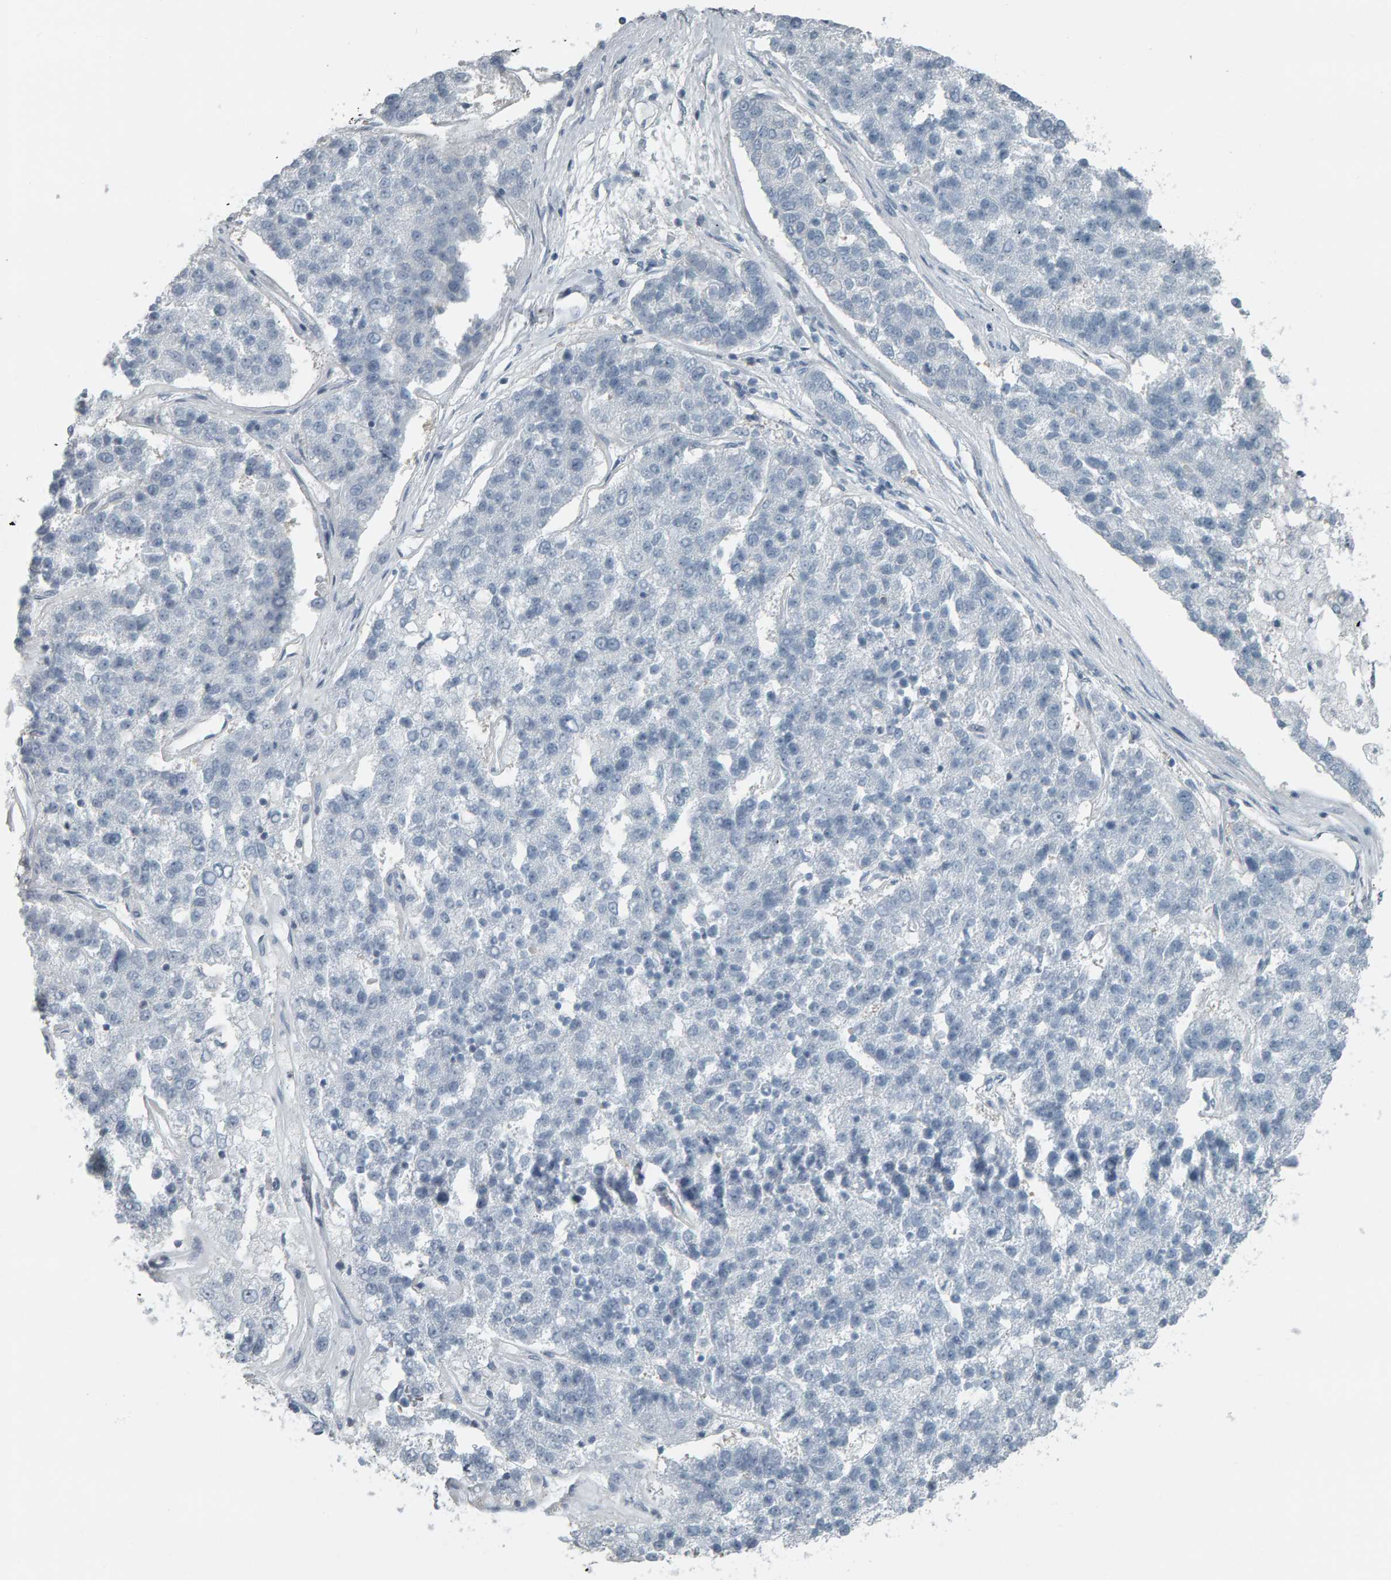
{"staining": {"intensity": "negative", "quantity": "none", "location": "none"}, "tissue": "pancreatic cancer", "cell_type": "Tumor cells", "image_type": "cancer", "snomed": [{"axis": "morphology", "description": "Adenocarcinoma, NOS"}, {"axis": "topography", "description": "Pancreas"}], "caption": "Protein analysis of adenocarcinoma (pancreatic) exhibits no significant expression in tumor cells.", "gene": "PYY", "patient": {"sex": "female", "age": 61}}